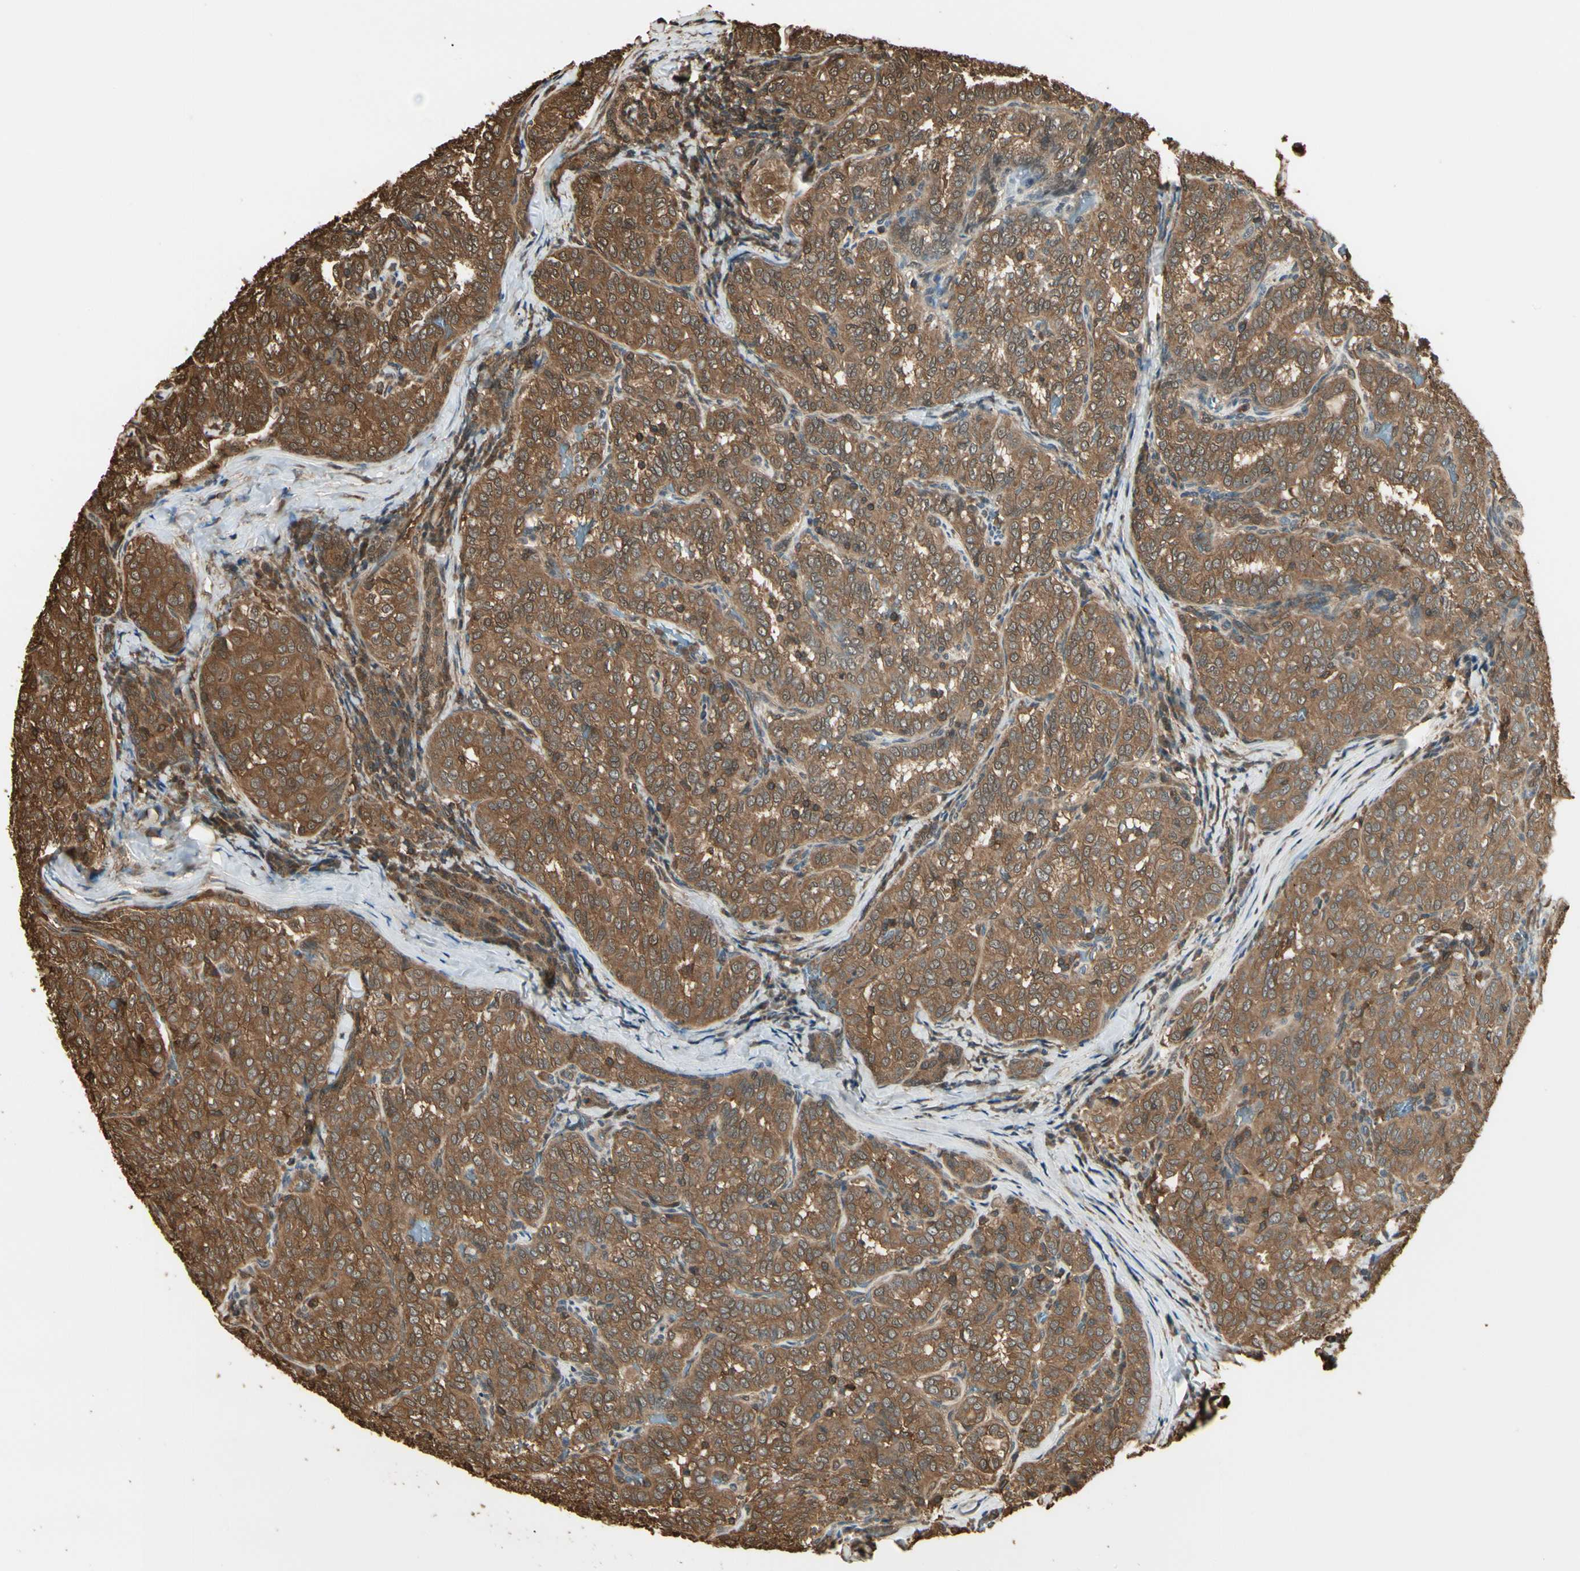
{"staining": {"intensity": "strong", "quantity": ">75%", "location": "cytoplasmic/membranous"}, "tissue": "thyroid cancer", "cell_type": "Tumor cells", "image_type": "cancer", "snomed": [{"axis": "morphology", "description": "Normal tissue, NOS"}, {"axis": "morphology", "description": "Papillary adenocarcinoma, NOS"}, {"axis": "topography", "description": "Thyroid gland"}], "caption": "Thyroid cancer (papillary adenocarcinoma) stained for a protein displays strong cytoplasmic/membranous positivity in tumor cells.", "gene": "YWHAE", "patient": {"sex": "female", "age": 30}}